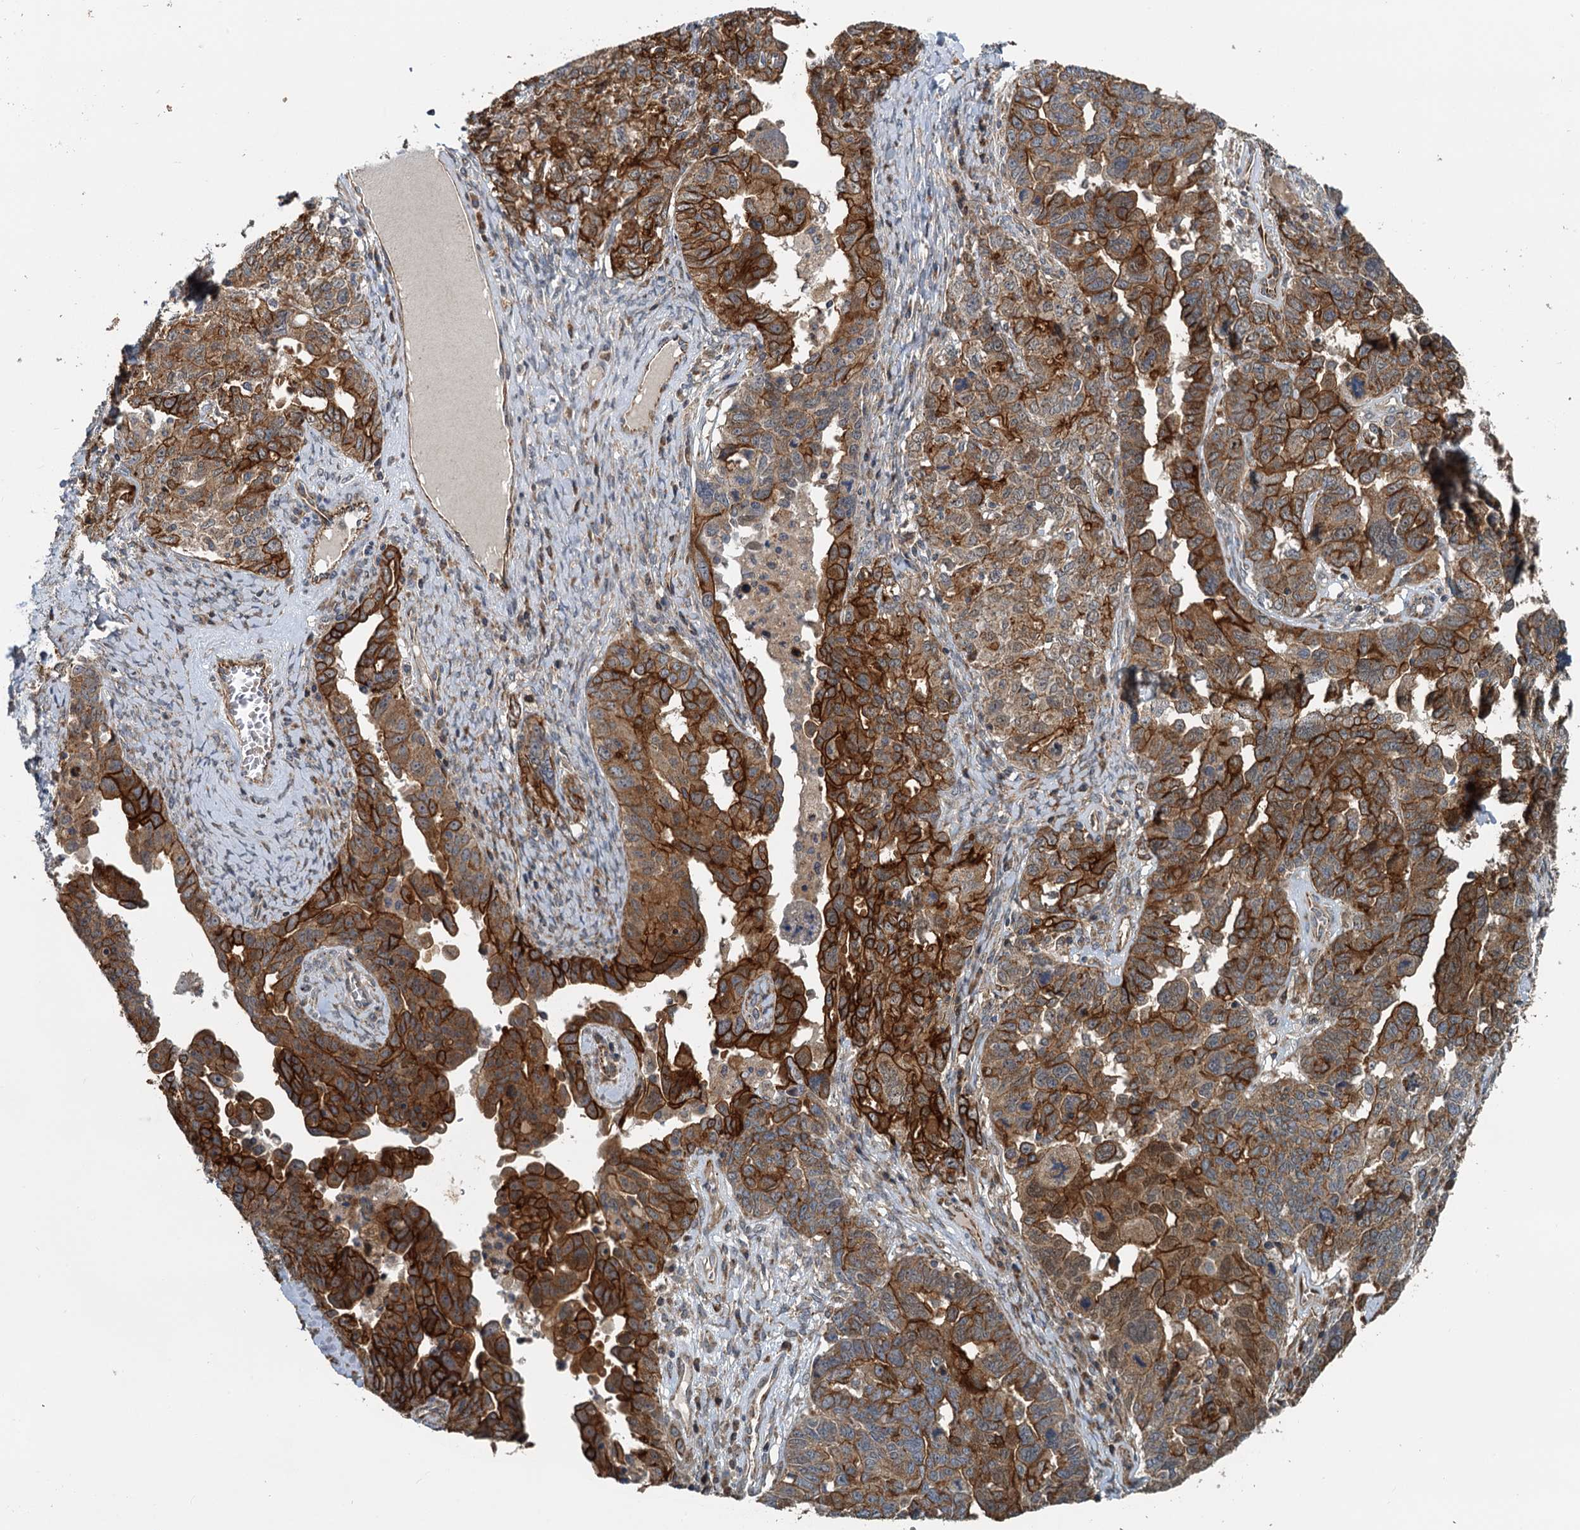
{"staining": {"intensity": "strong", "quantity": ">75%", "location": "cytoplasmic/membranous"}, "tissue": "ovarian cancer", "cell_type": "Tumor cells", "image_type": "cancer", "snomed": [{"axis": "morphology", "description": "Carcinoma, endometroid"}, {"axis": "topography", "description": "Ovary"}], "caption": "Ovarian endometroid carcinoma stained for a protein exhibits strong cytoplasmic/membranous positivity in tumor cells. The staining was performed using DAB, with brown indicating positive protein expression. Nuclei are stained blue with hematoxylin.", "gene": "LRRK2", "patient": {"sex": "female", "age": 62}}